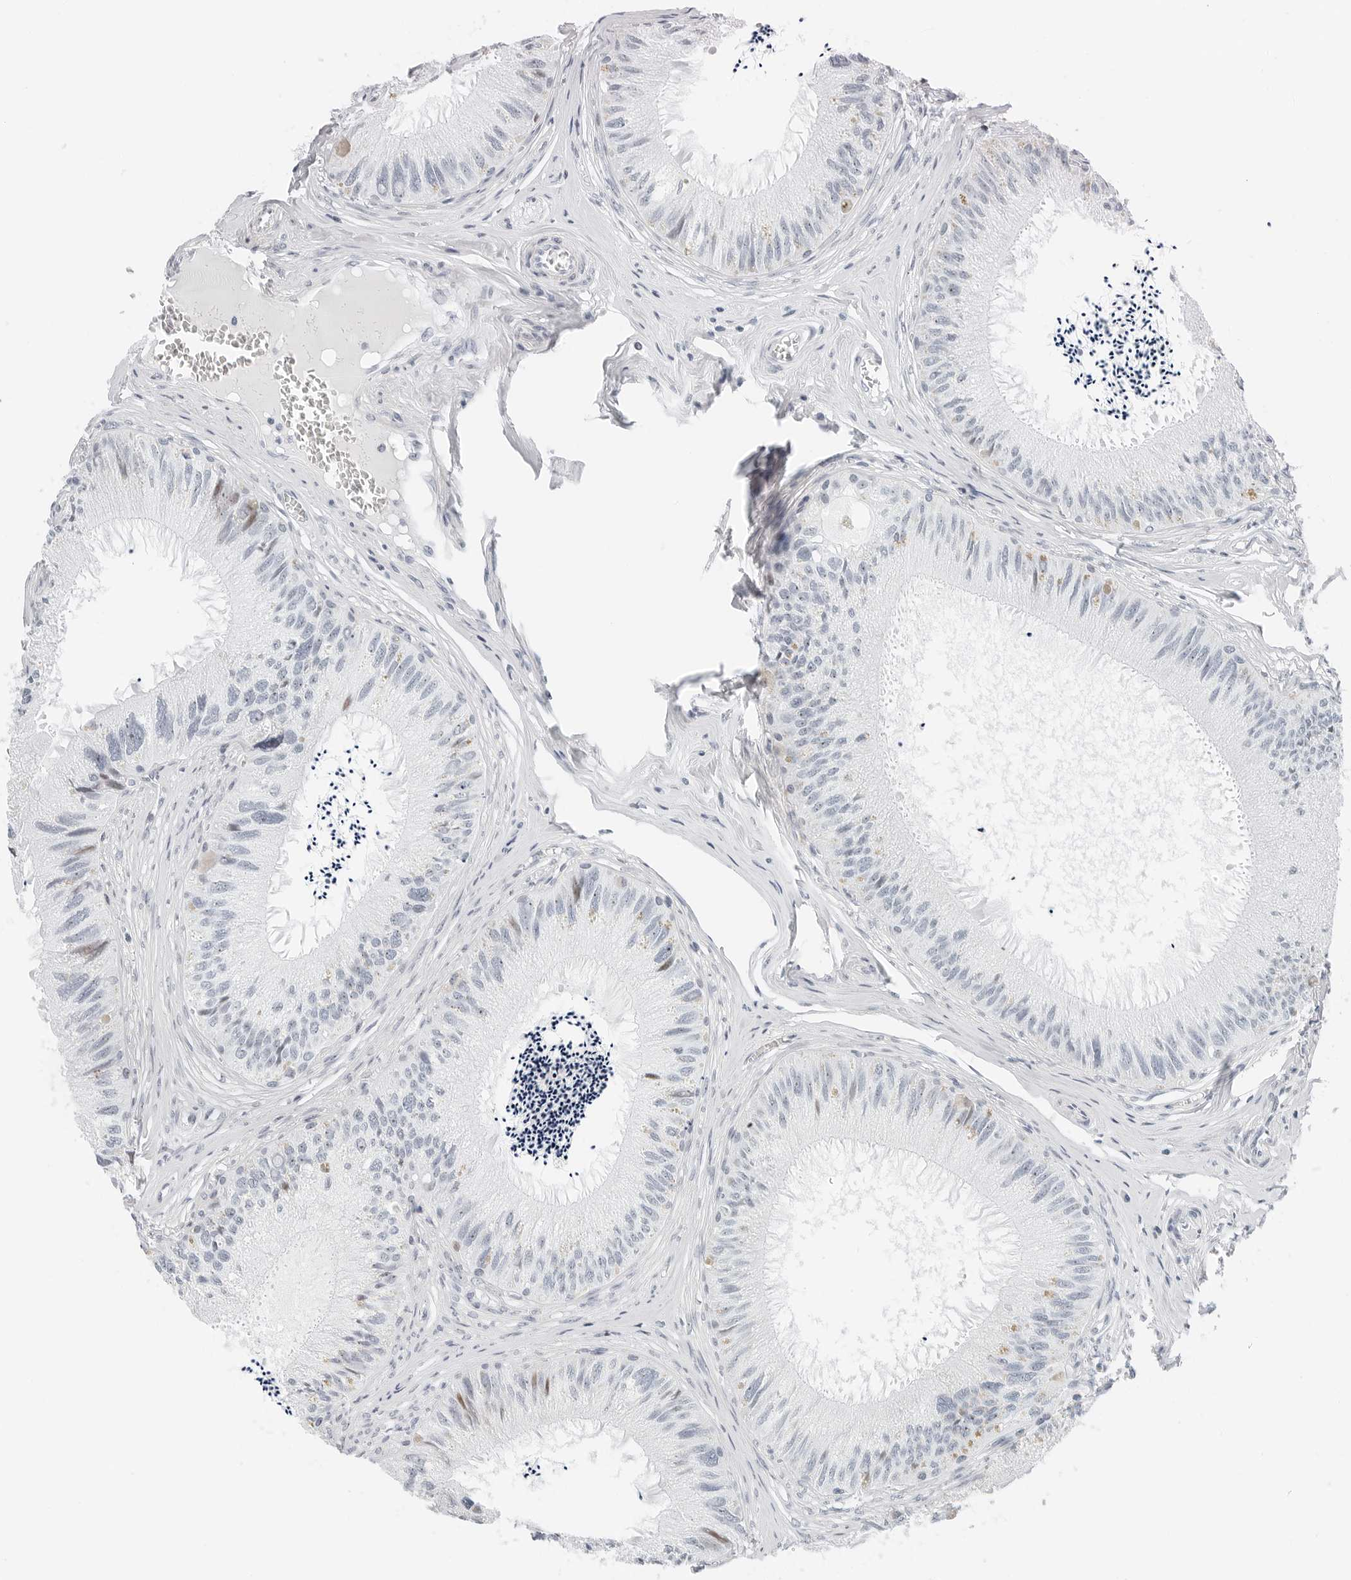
{"staining": {"intensity": "negative", "quantity": "none", "location": "none"}, "tissue": "epididymis", "cell_type": "Glandular cells", "image_type": "normal", "snomed": [{"axis": "morphology", "description": "Normal tissue, NOS"}, {"axis": "topography", "description": "Epididymis"}], "caption": "DAB (3,3'-diaminobenzidine) immunohistochemical staining of unremarkable human epididymis shows no significant positivity in glandular cells. Brightfield microscopy of immunohistochemistry stained with DAB (brown) and hematoxylin (blue), captured at high magnification.", "gene": "NTMT2", "patient": {"sex": "male", "age": 79}}